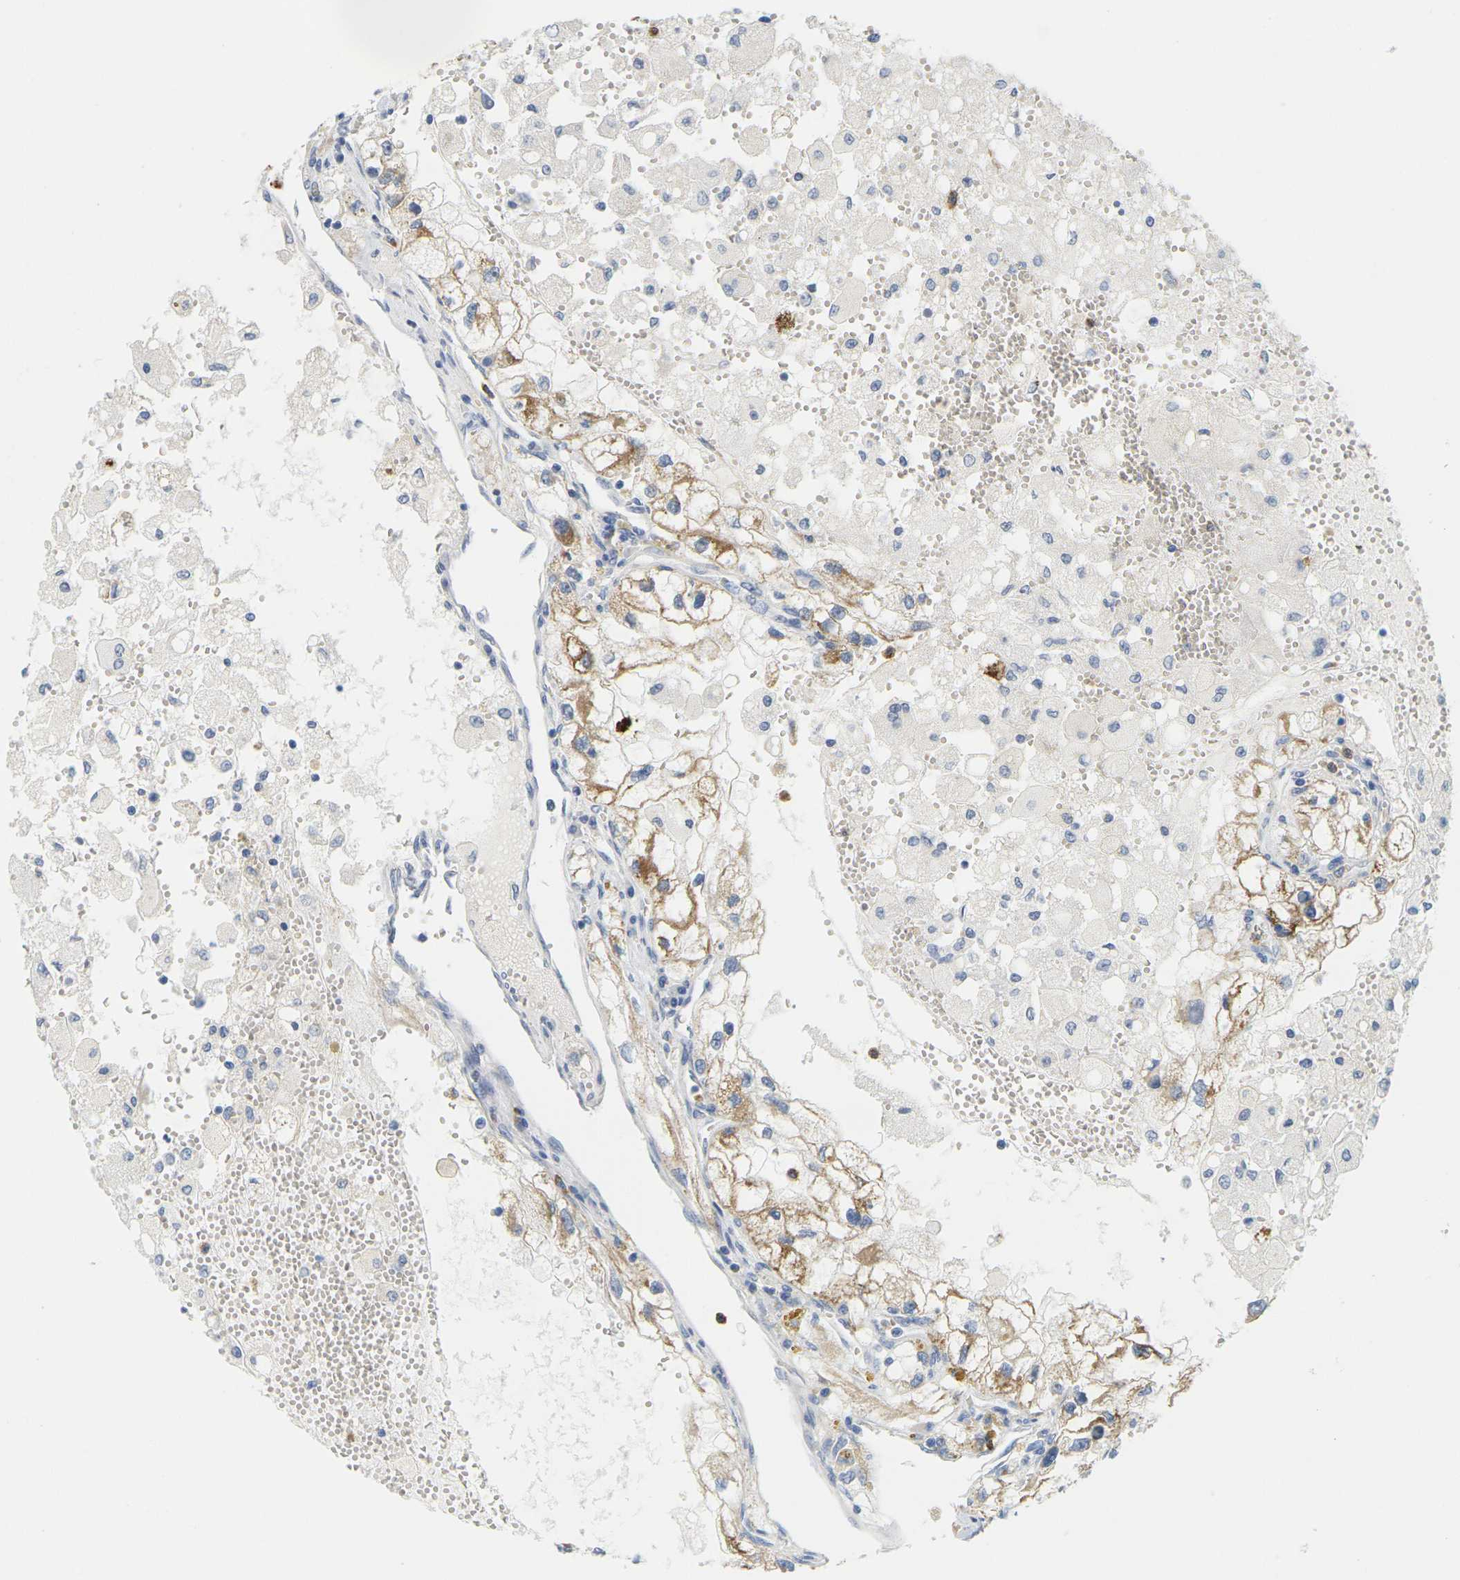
{"staining": {"intensity": "moderate", "quantity": ">75%", "location": "cytoplasmic/membranous"}, "tissue": "renal cancer", "cell_type": "Tumor cells", "image_type": "cancer", "snomed": [{"axis": "morphology", "description": "Adenocarcinoma, NOS"}, {"axis": "topography", "description": "Kidney"}], "caption": "Immunohistochemistry (IHC) histopathology image of human renal cancer stained for a protein (brown), which shows medium levels of moderate cytoplasmic/membranous staining in about >75% of tumor cells.", "gene": "KLK5", "patient": {"sex": "female", "age": 70}}